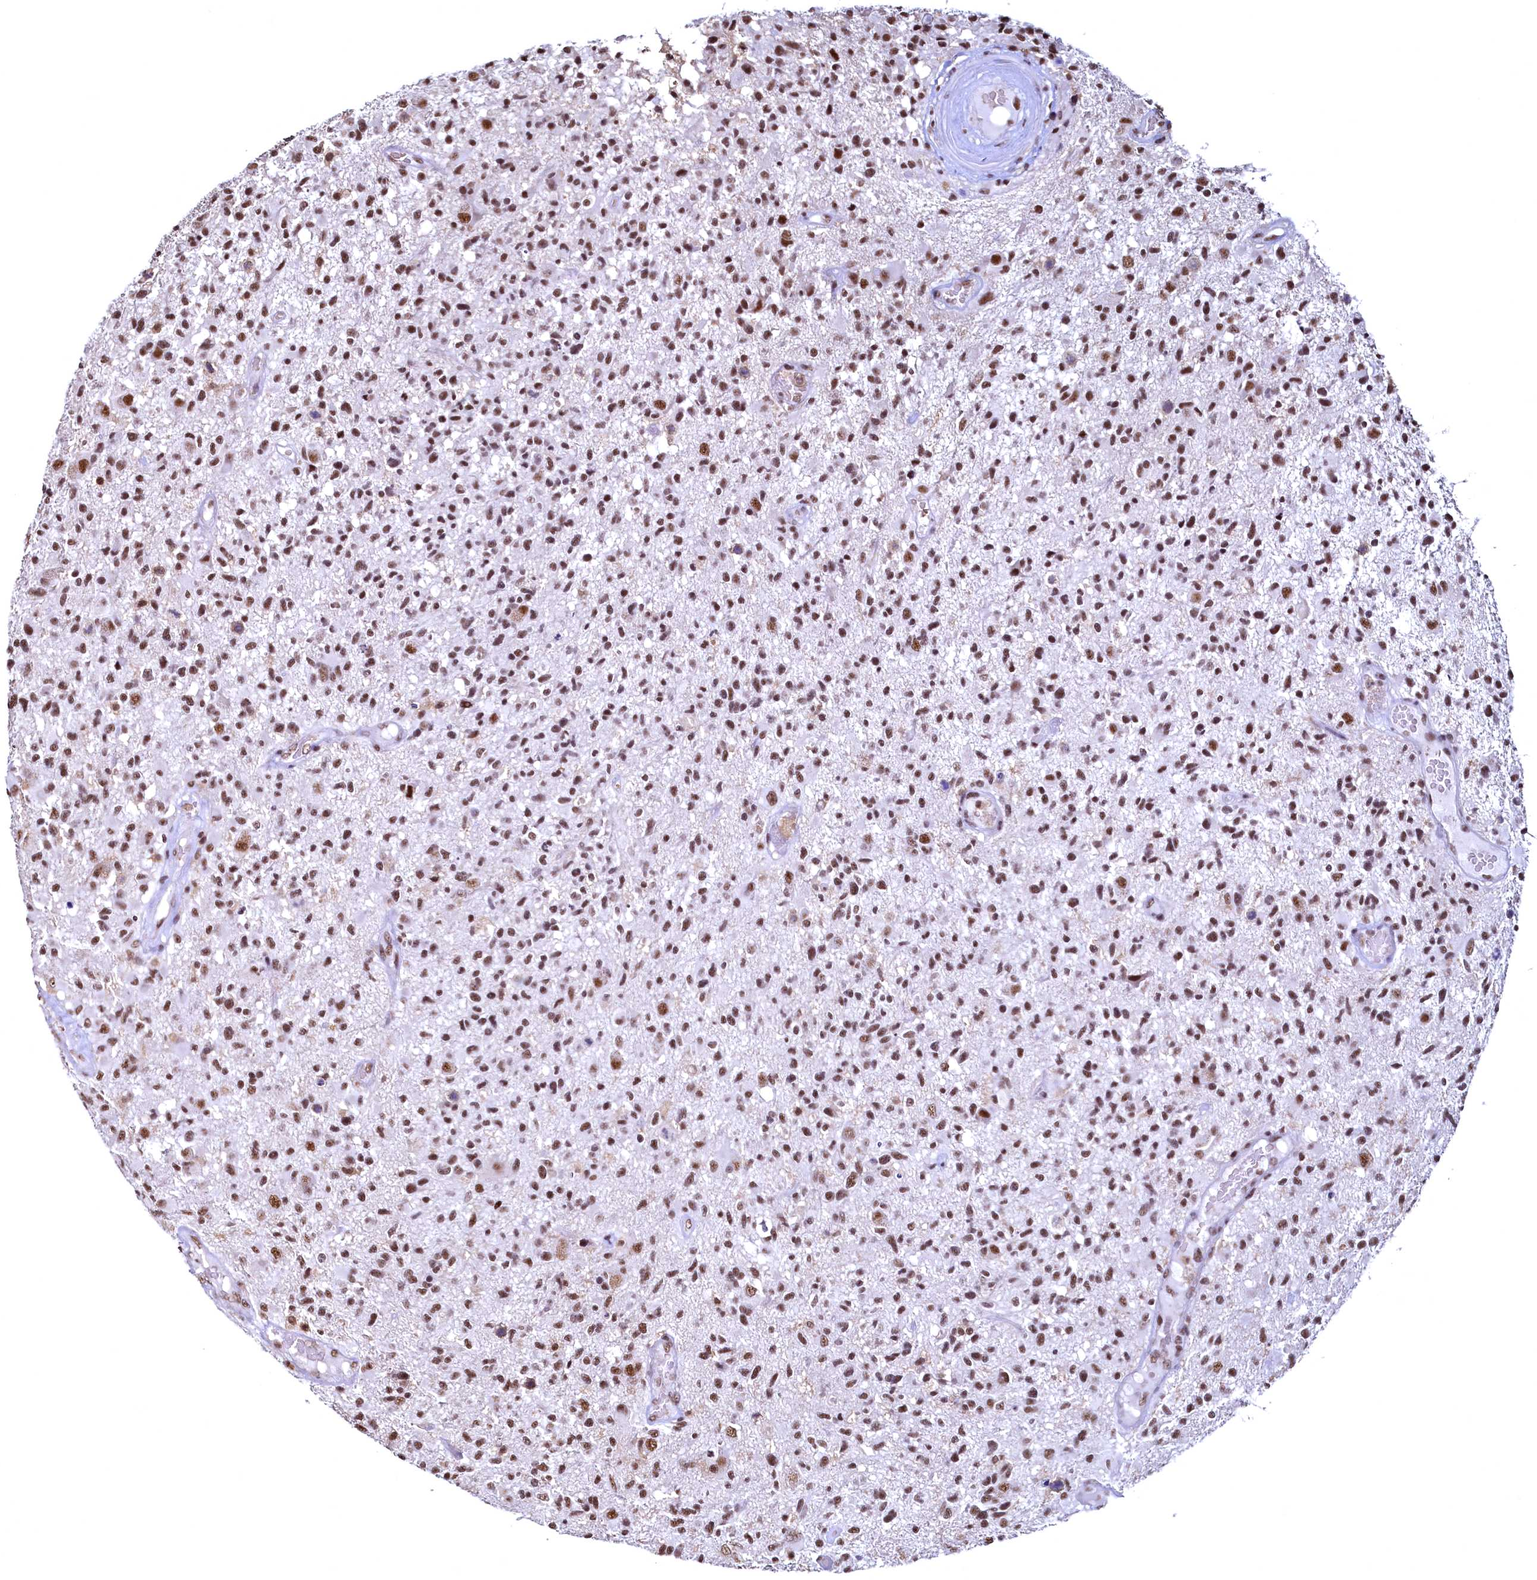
{"staining": {"intensity": "moderate", "quantity": ">75%", "location": "nuclear"}, "tissue": "glioma", "cell_type": "Tumor cells", "image_type": "cancer", "snomed": [{"axis": "morphology", "description": "Glioma, malignant, High grade"}, {"axis": "morphology", "description": "Glioblastoma, NOS"}, {"axis": "topography", "description": "Brain"}], "caption": "The micrograph demonstrates a brown stain indicating the presence of a protein in the nuclear of tumor cells in glioma.", "gene": "RSRC2", "patient": {"sex": "male", "age": 60}}